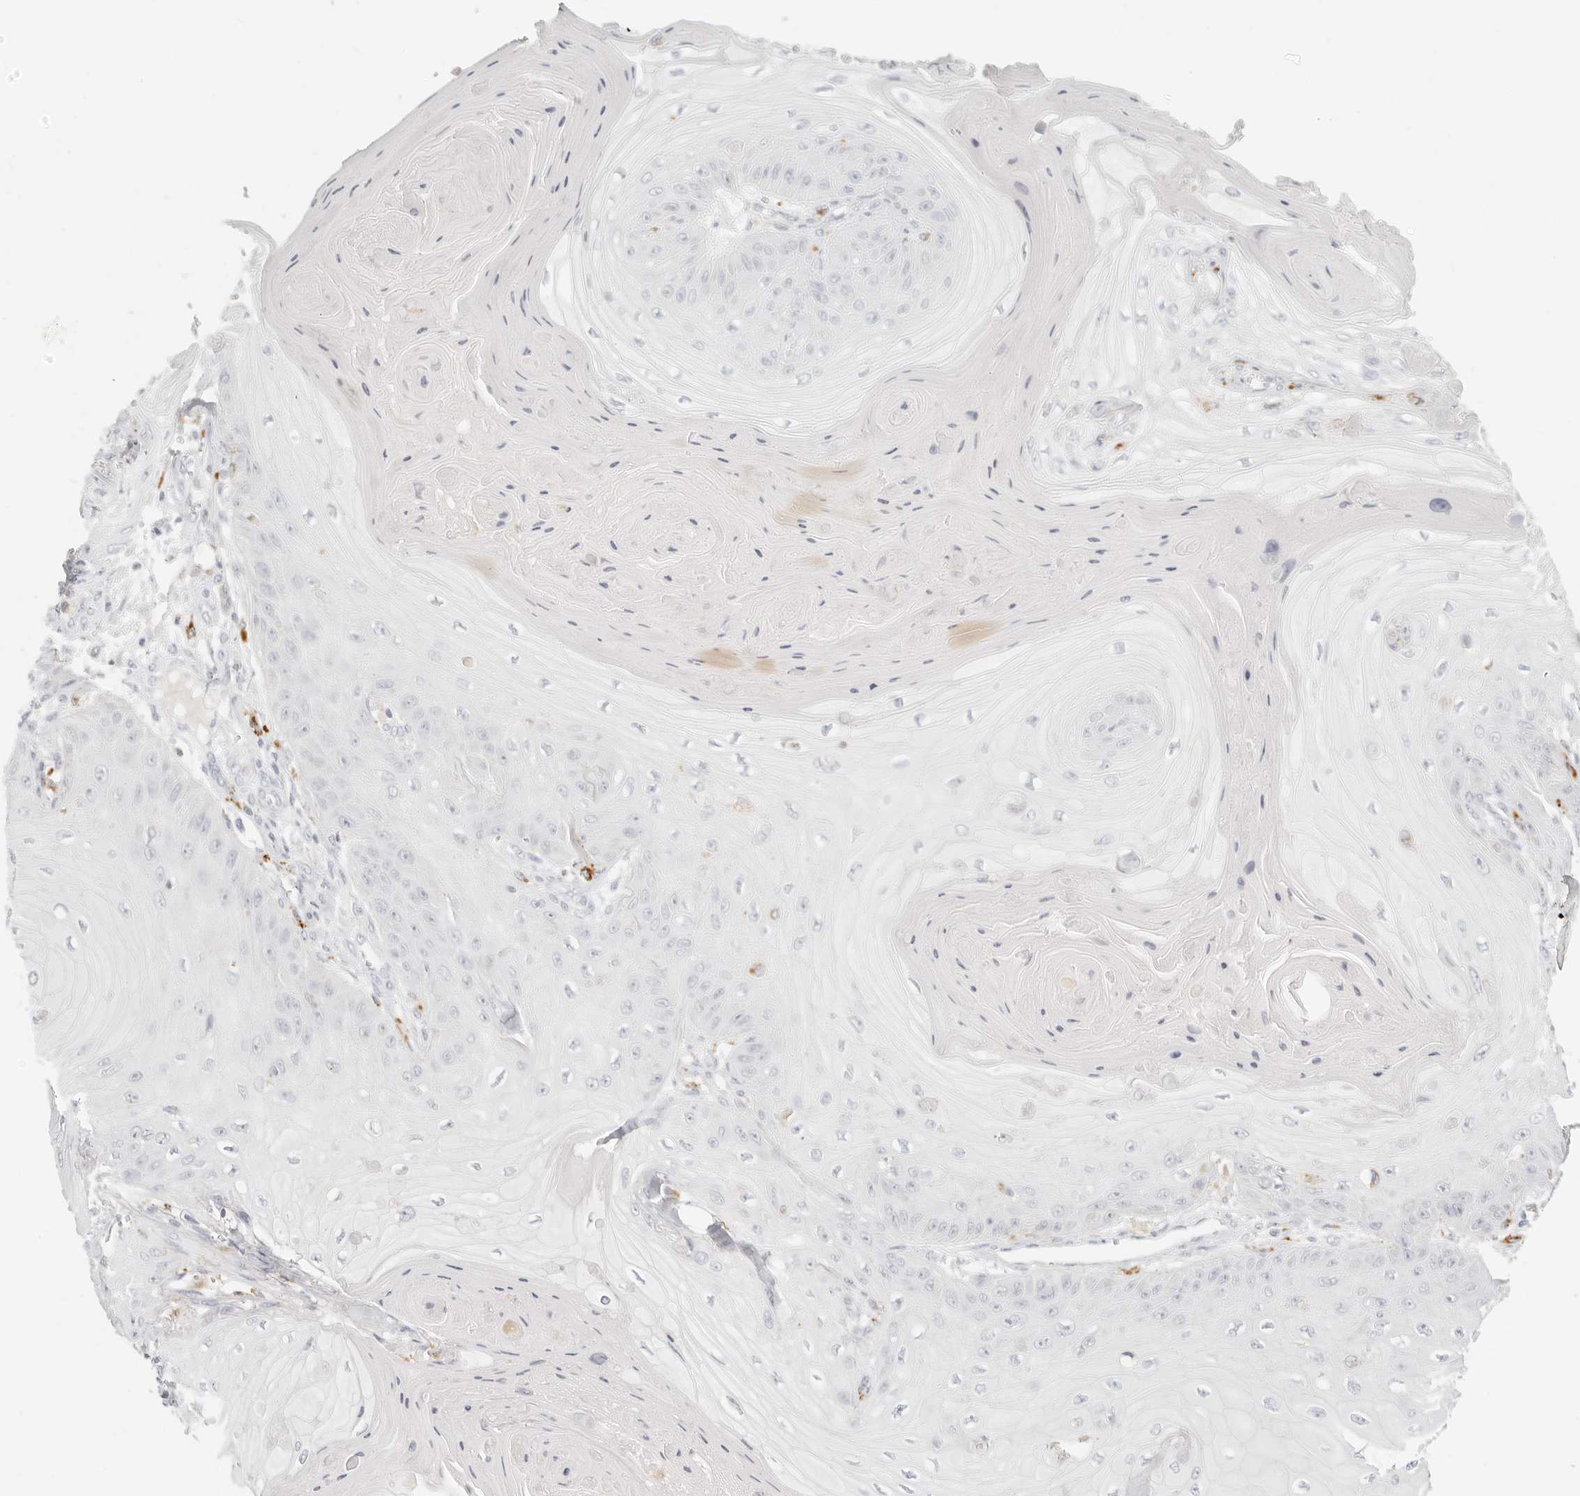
{"staining": {"intensity": "negative", "quantity": "none", "location": "none"}, "tissue": "skin cancer", "cell_type": "Tumor cells", "image_type": "cancer", "snomed": [{"axis": "morphology", "description": "Squamous cell carcinoma, NOS"}, {"axis": "topography", "description": "Skin"}], "caption": "Immunohistochemical staining of skin squamous cell carcinoma demonstrates no significant expression in tumor cells.", "gene": "RNASET2", "patient": {"sex": "male", "age": 74}}